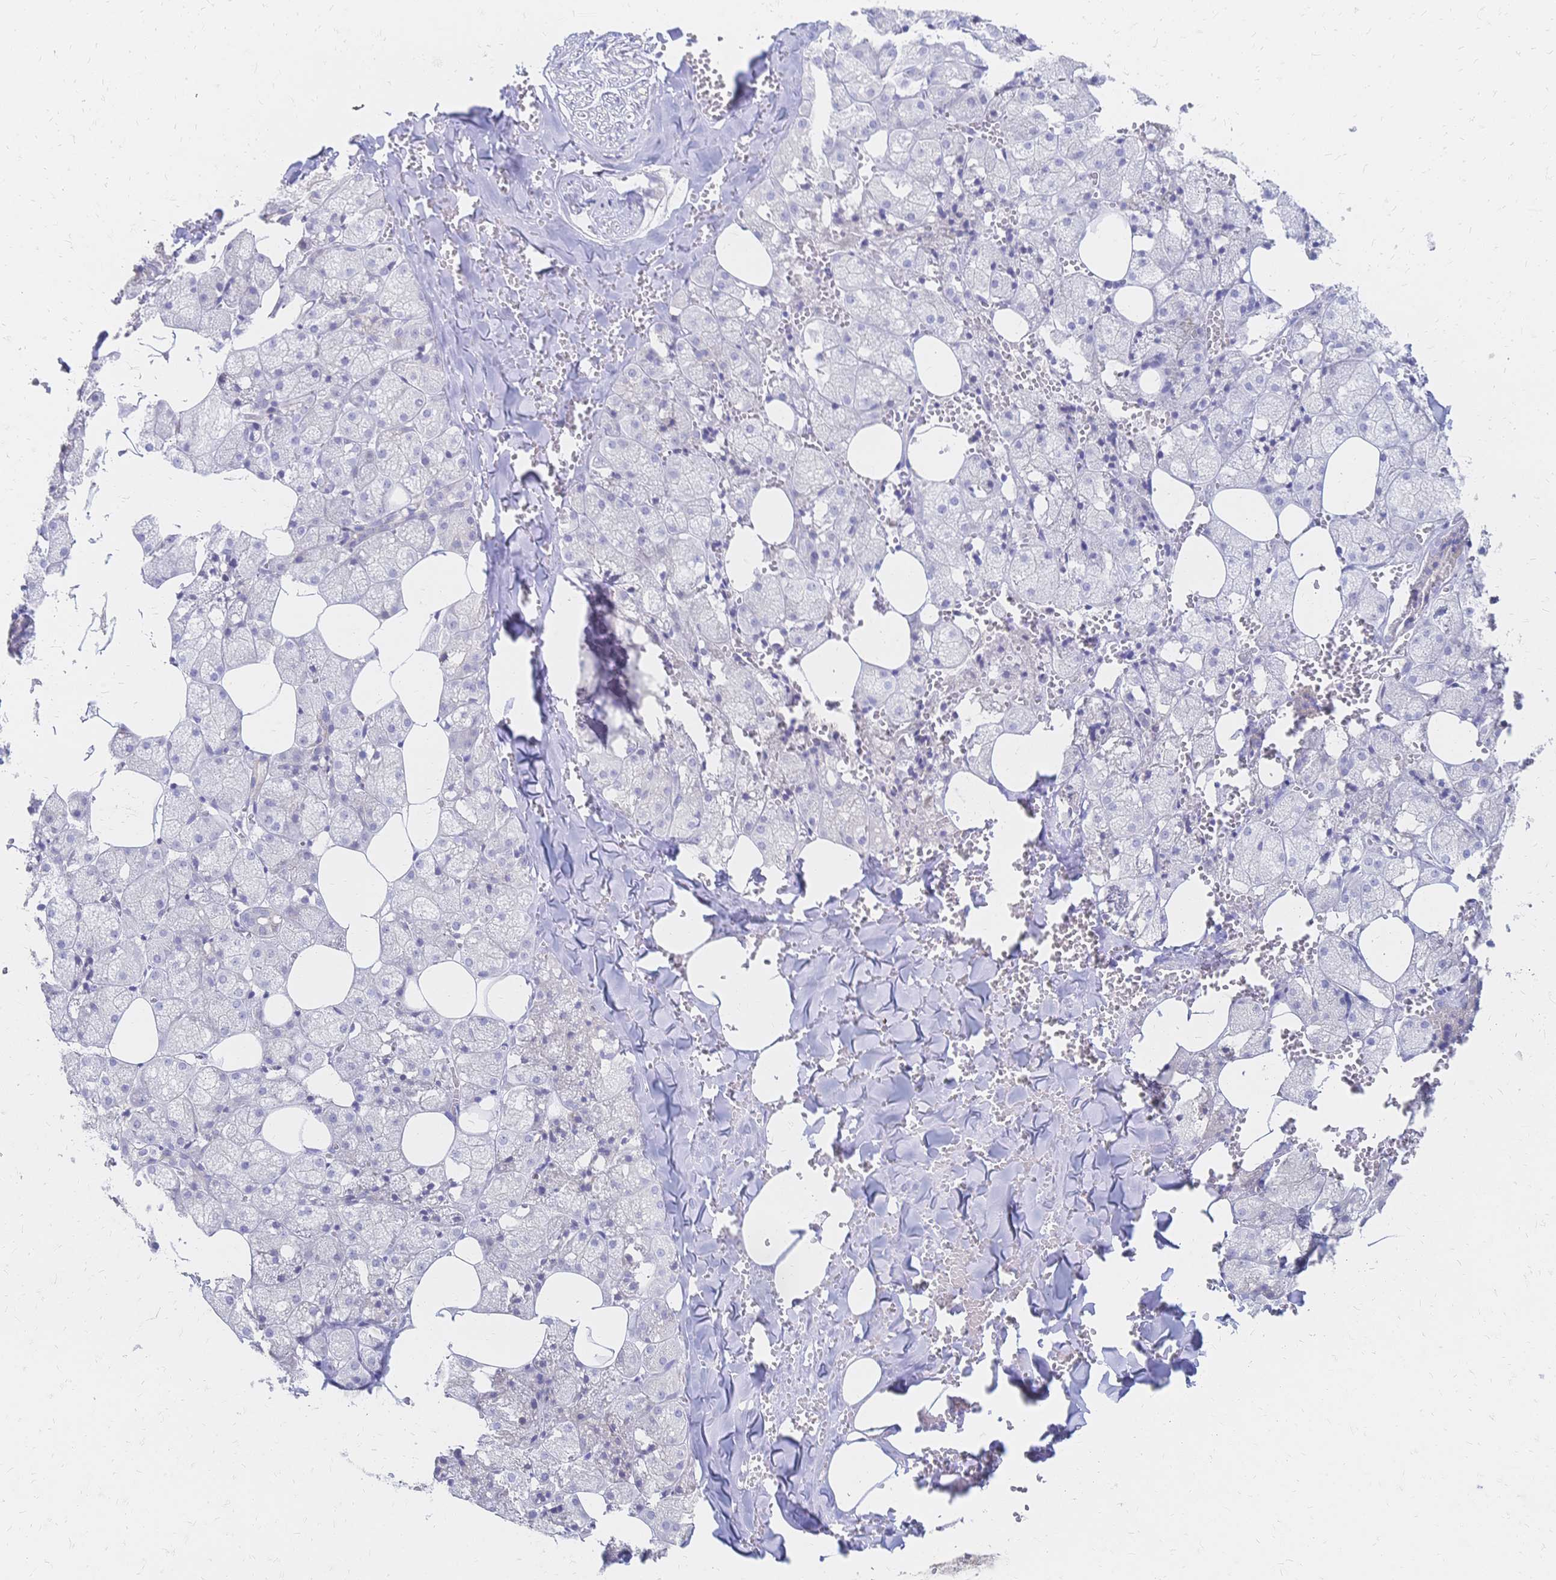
{"staining": {"intensity": "weak", "quantity": "<25%", "location": "cytoplasmic/membranous"}, "tissue": "salivary gland", "cell_type": "Glandular cells", "image_type": "normal", "snomed": [{"axis": "morphology", "description": "Normal tissue, NOS"}, {"axis": "topography", "description": "Salivary gland"}, {"axis": "topography", "description": "Peripheral nerve tissue"}], "caption": "This is a micrograph of IHC staining of benign salivary gland, which shows no staining in glandular cells. Brightfield microscopy of immunohistochemistry stained with DAB (3,3'-diaminobenzidine) (brown) and hematoxylin (blue), captured at high magnification.", "gene": "VWC2L", "patient": {"sex": "male", "age": 38}}